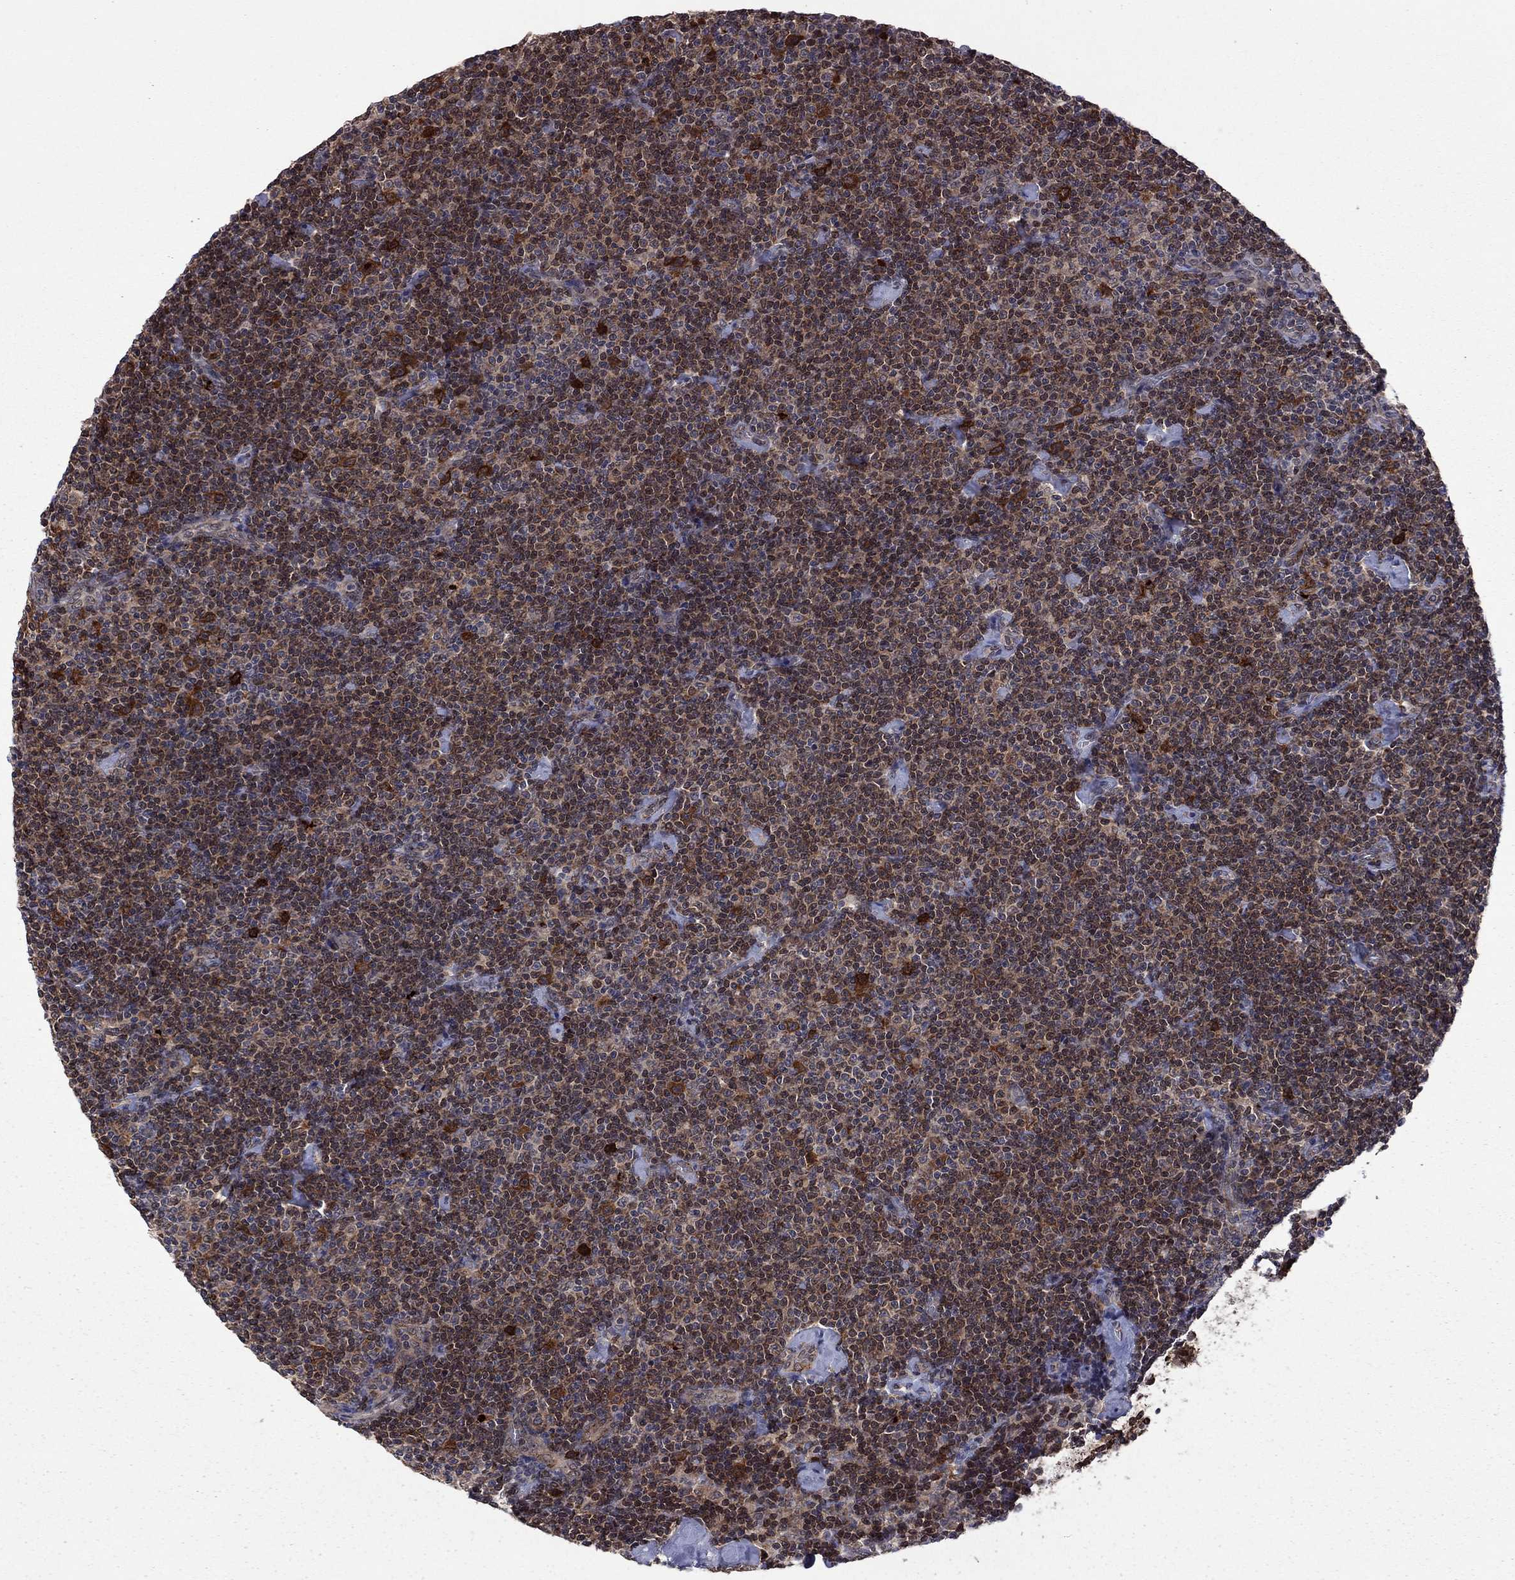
{"staining": {"intensity": "strong", "quantity": ">75%", "location": "cytoplasmic/membranous"}, "tissue": "lymphoma", "cell_type": "Tumor cells", "image_type": "cancer", "snomed": [{"axis": "morphology", "description": "Malignant lymphoma, non-Hodgkin's type, Low grade"}, {"axis": "topography", "description": "Lymph node"}], "caption": "Immunohistochemical staining of human lymphoma reveals high levels of strong cytoplasmic/membranous protein staining in approximately >75% of tumor cells.", "gene": "GPAA1", "patient": {"sex": "male", "age": 81}}